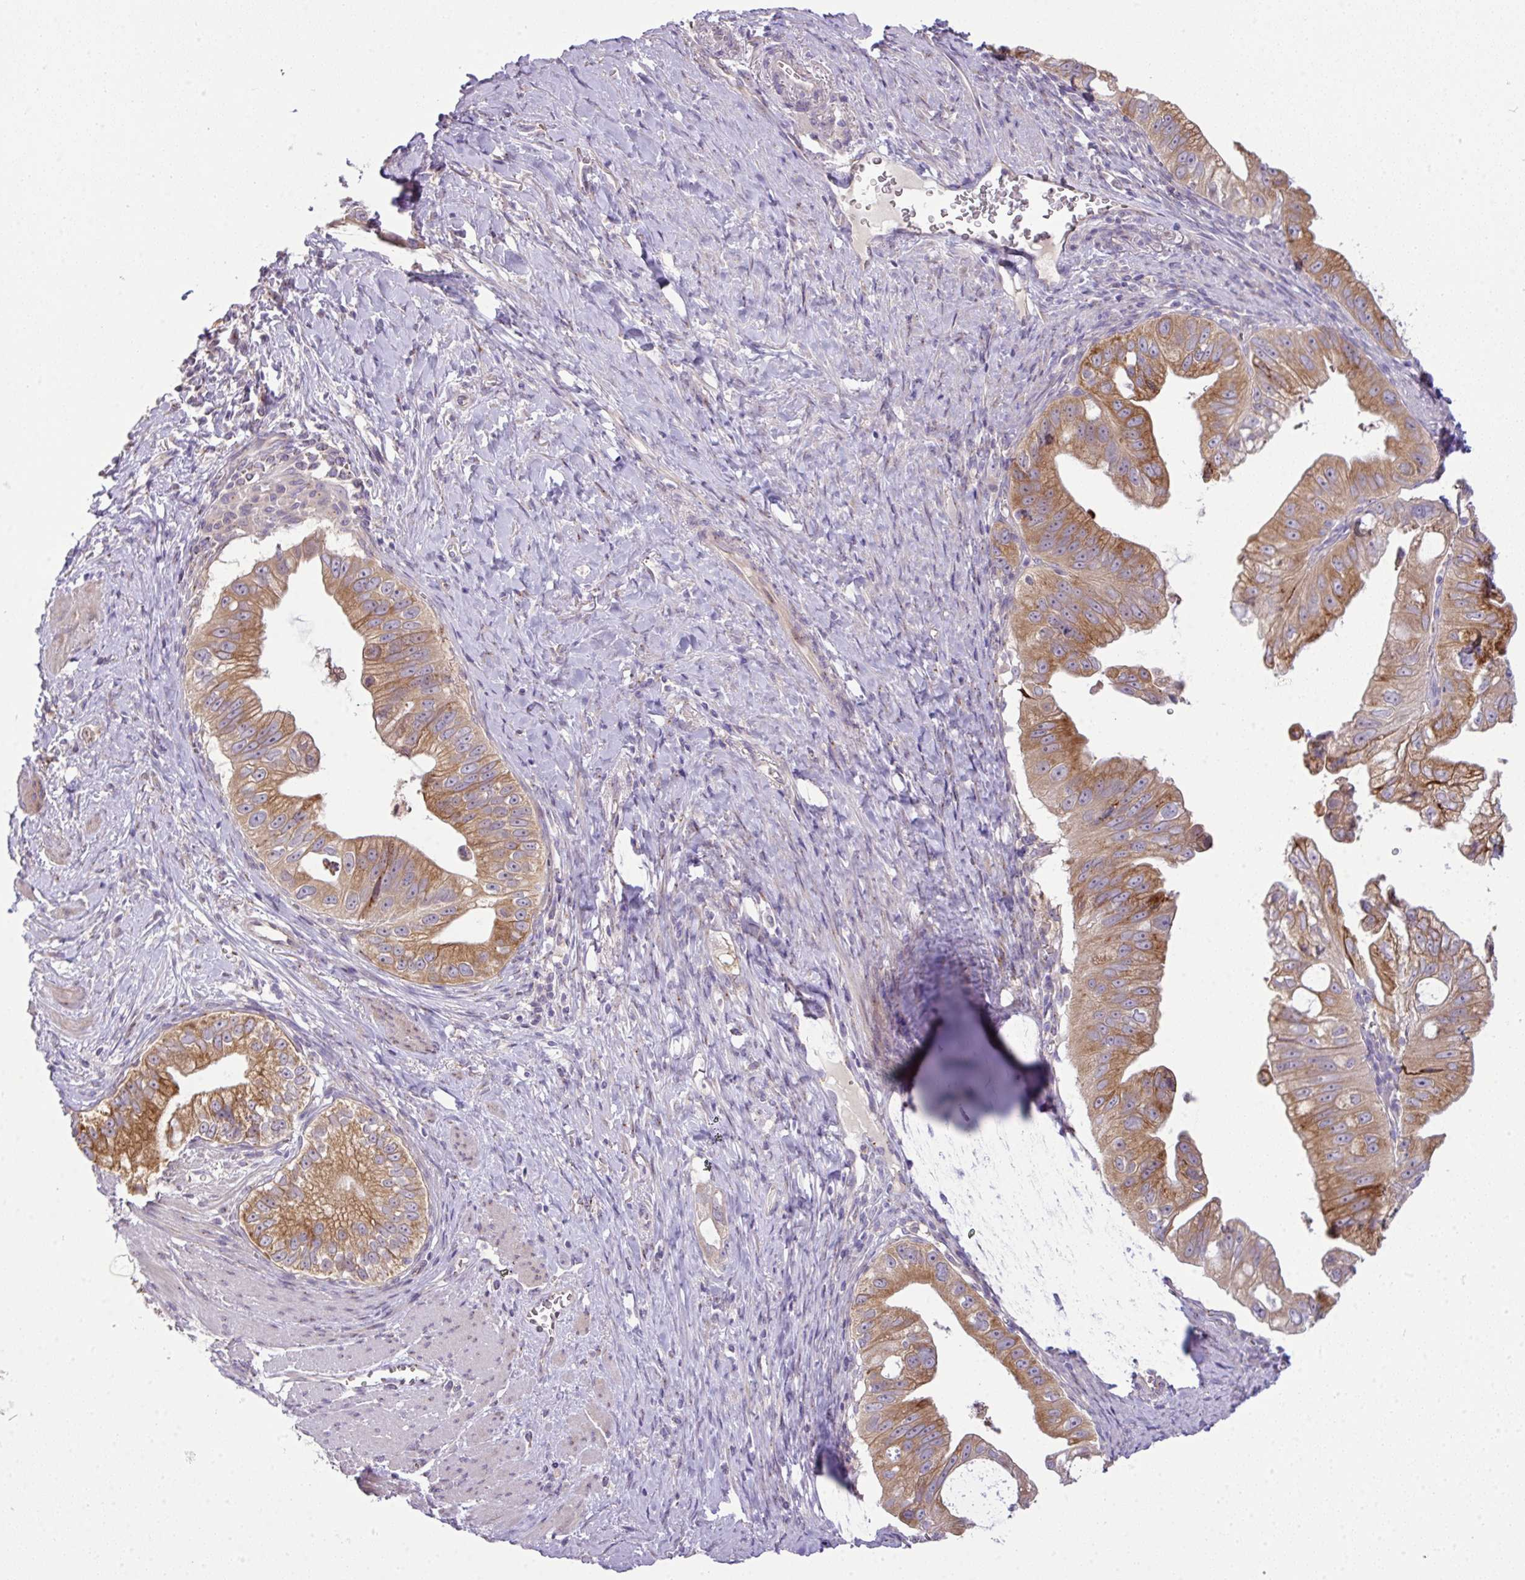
{"staining": {"intensity": "moderate", "quantity": ">75%", "location": "cytoplasmic/membranous"}, "tissue": "pancreatic cancer", "cell_type": "Tumor cells", "image_type": "cancer", "snomed": [{"axis": "morphology", "description": "Adenocarcinoma, NOS"}, {"axis": "topography", "description": "Pancreas"}], "caption": "Immunohistochemistry micrograph of neoplastic tissue: pancreatic cancer stained using IHC reveals medium levels of moderate protein expression localized specifically in the cytoplasmic/membranous of tumor cells, appearing as a cytoplasmic/membranous brown color.", "gene": "PIK3R5", "patient": {"sex": "male", "age": 70}}